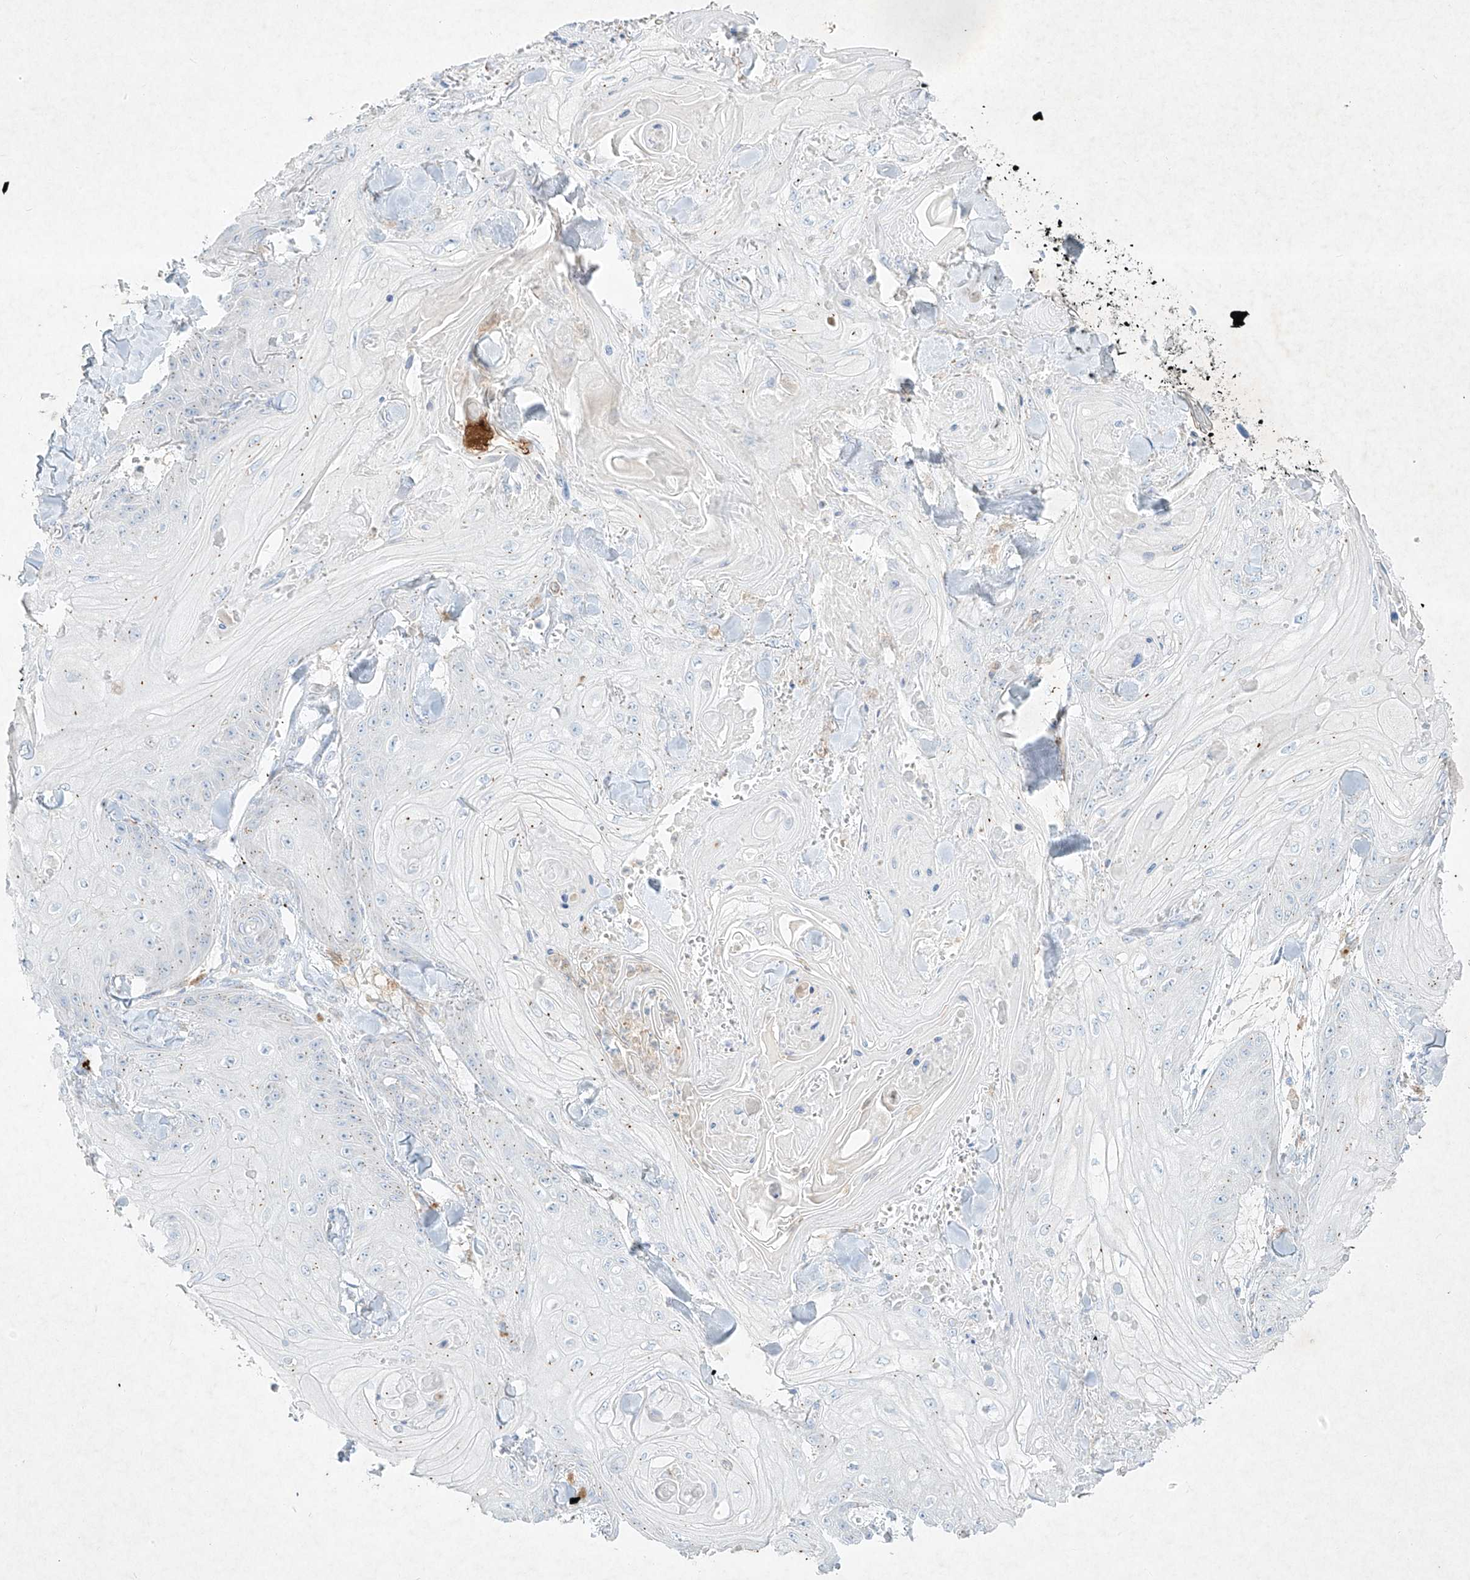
{"staining": {"intensity": "negative", "quantity": "none", "location": "none"}, "tissue": "skin cancer", "cell_type": "Tumor cells", "image_type": "cancer", "snomed": [{"axis": "morphology", "description": "Squamous cell carcinoma, NOS"}, {"axis": "topography", "description": "Skin"}], "caption": "An IHC image of squamous cell carcinoma (skin) is shown. There is no staining in tumor cells of squamous cell carcinoma (skin).", "gene": "PLEK", "patient": {"sex": "male", "age": 74}}